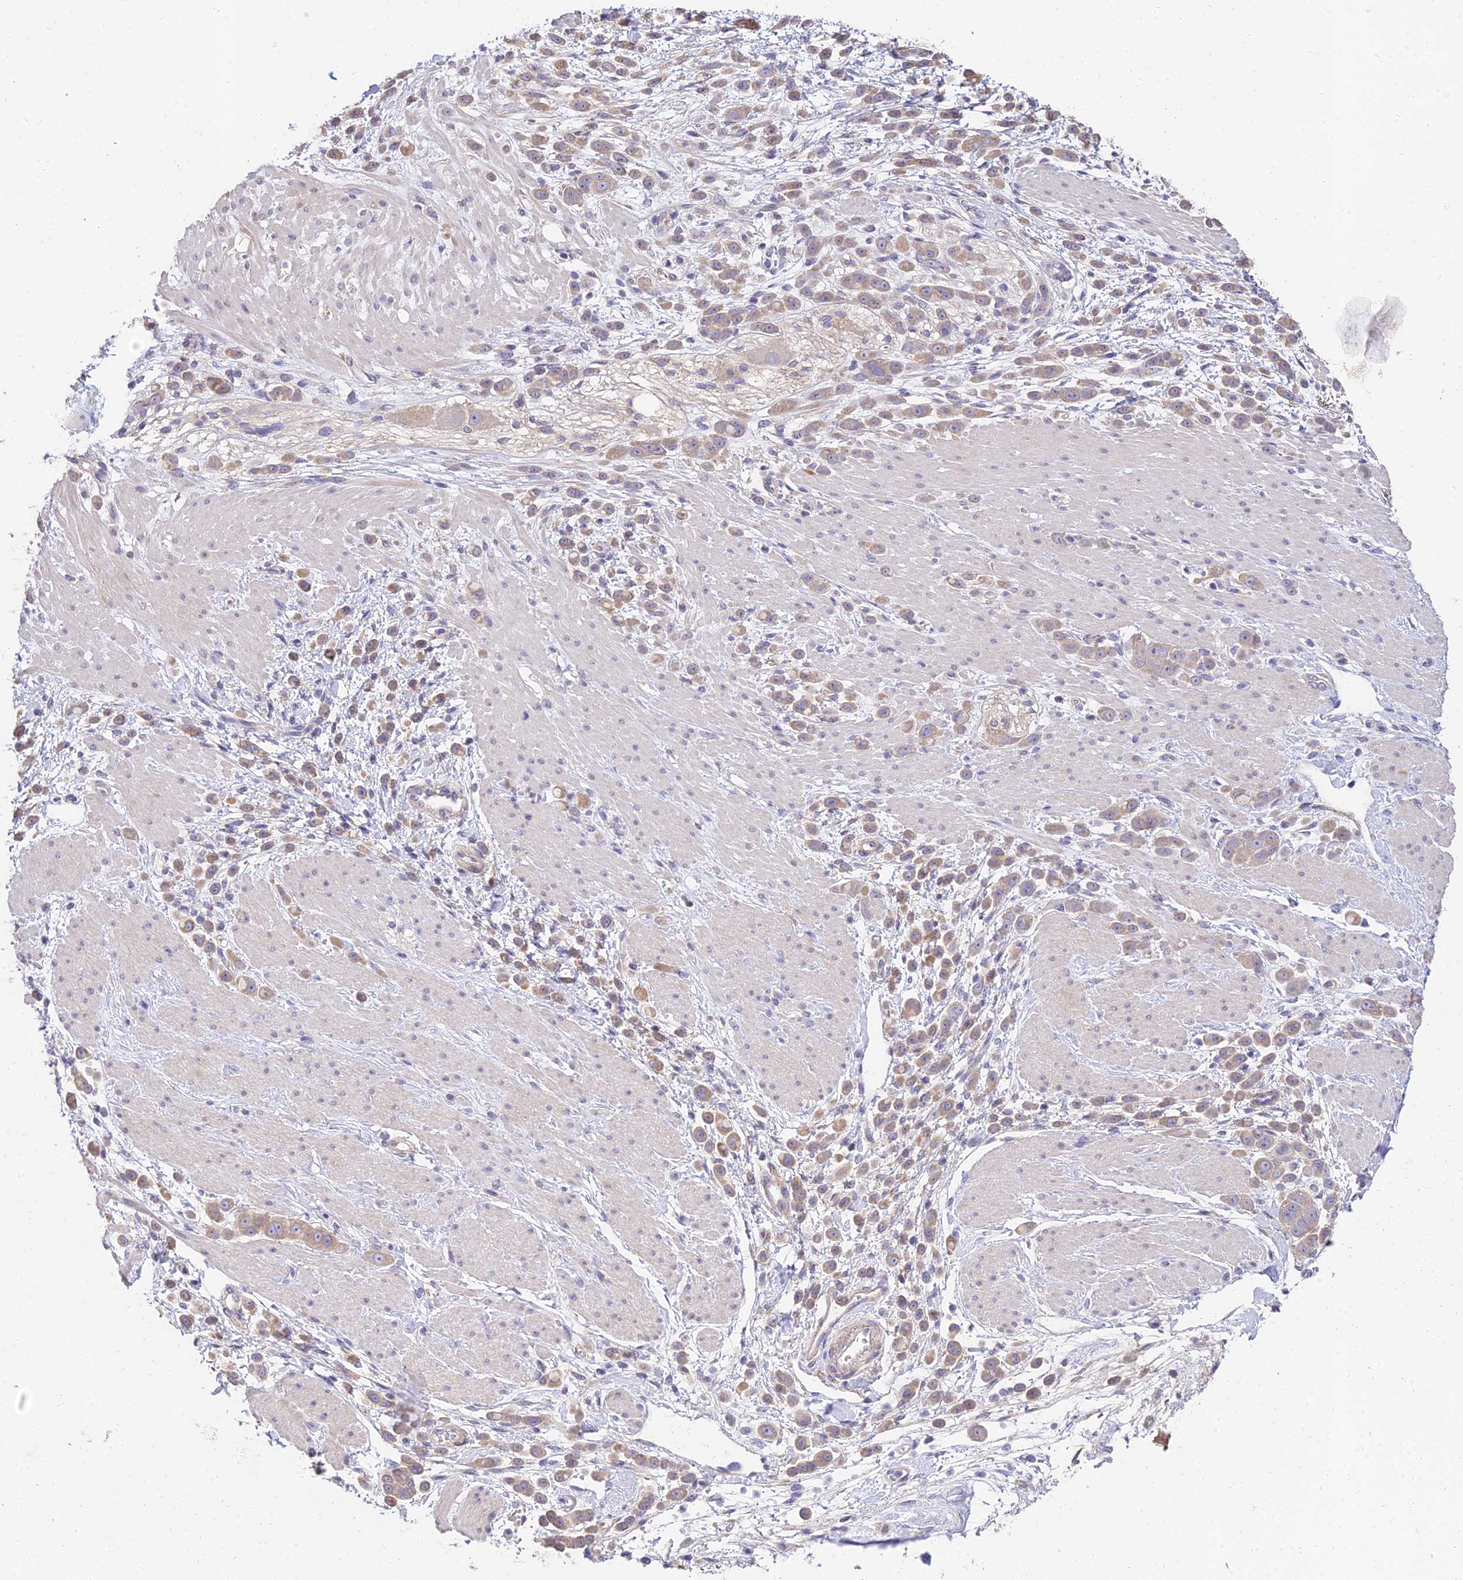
{"staining": {"intensity": "weak", "quantity": ">75%", "location": "cytoplasmic/membranous"}, "tissue": "pancreatic cancer", "cell_type": "Tumor cells", "image_type": "cancer", "snomed": [{"axis": "morphology", "description": "Normal tissue, NOS"}, {"axis": "morphology", "description": "Adenocarcinoma, NOS"}, {"axis": "topography", "description": "Pancreas"}], "caption": "Immunohistochemistry (IHC) photomicrograph of neoplastic tissue: human pancreatic adenocarcinoma stained using immunohistochemistry (IHC) displays low levels of weak protein expression localized specifically in the cytoplasmic/membranous of tumor cells, appearing as a cytoplasmic/membranous brown color.", "gene": "ARL8B", "patient": {"sex": "female", "age": 64}}